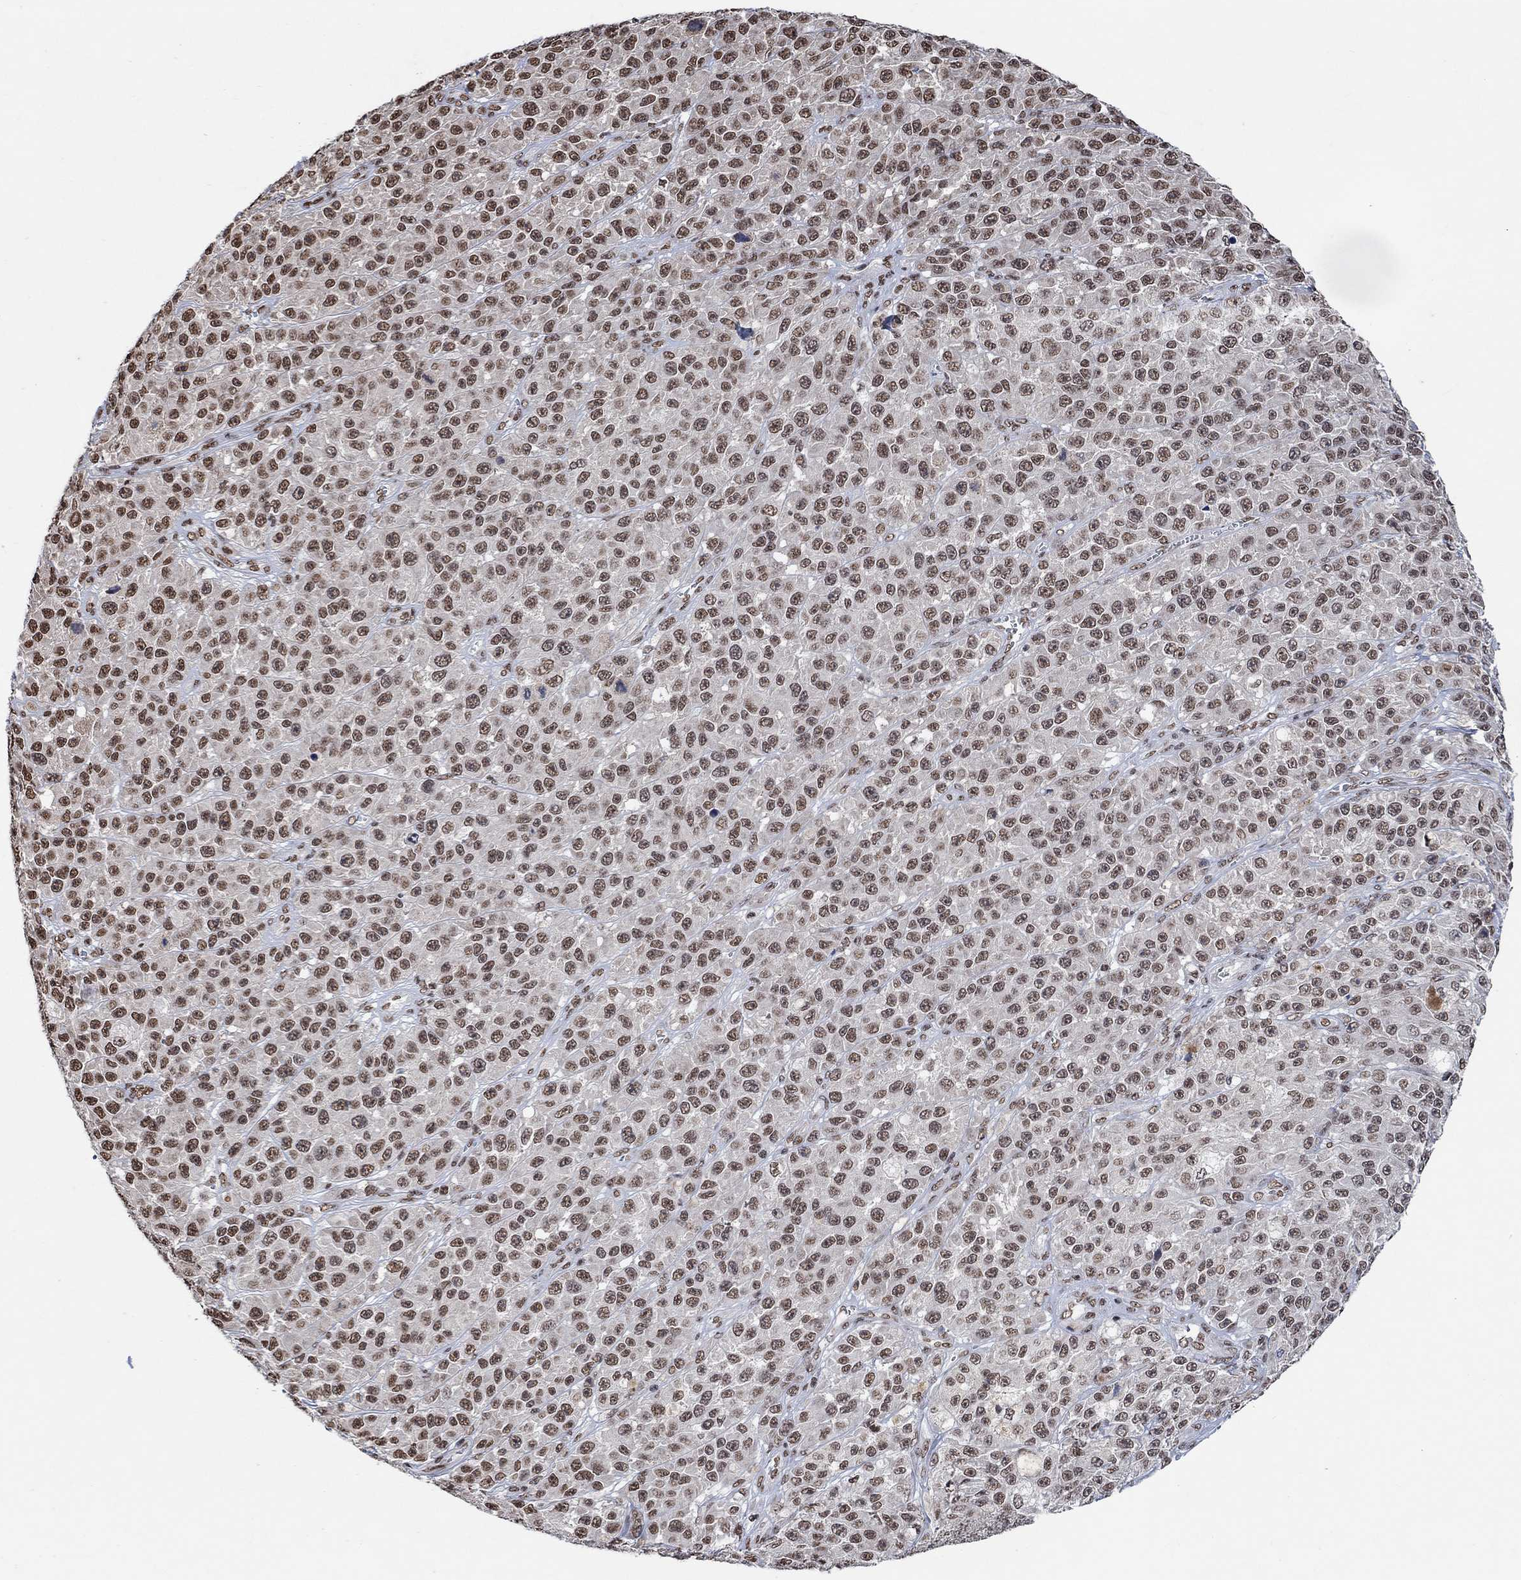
{"staining": {"intensity": "moderate", "quantity": ">75%", "location": "nuclear"}, "tissue": "melanoma", "cell_type": "Tumor cells", "image_type": "cancer", "snomed": [{"axis": "morphology", "description": "Malignant melanoma, NOS"}, {"axis": "topography", "description": "Skin"}], "caption": "An image of human melanoma stained for a protein reveals moderate nuclear brown staining in tumor cells.", "gene": "USP39", "patient": {"sex": "female", "age": 58}}